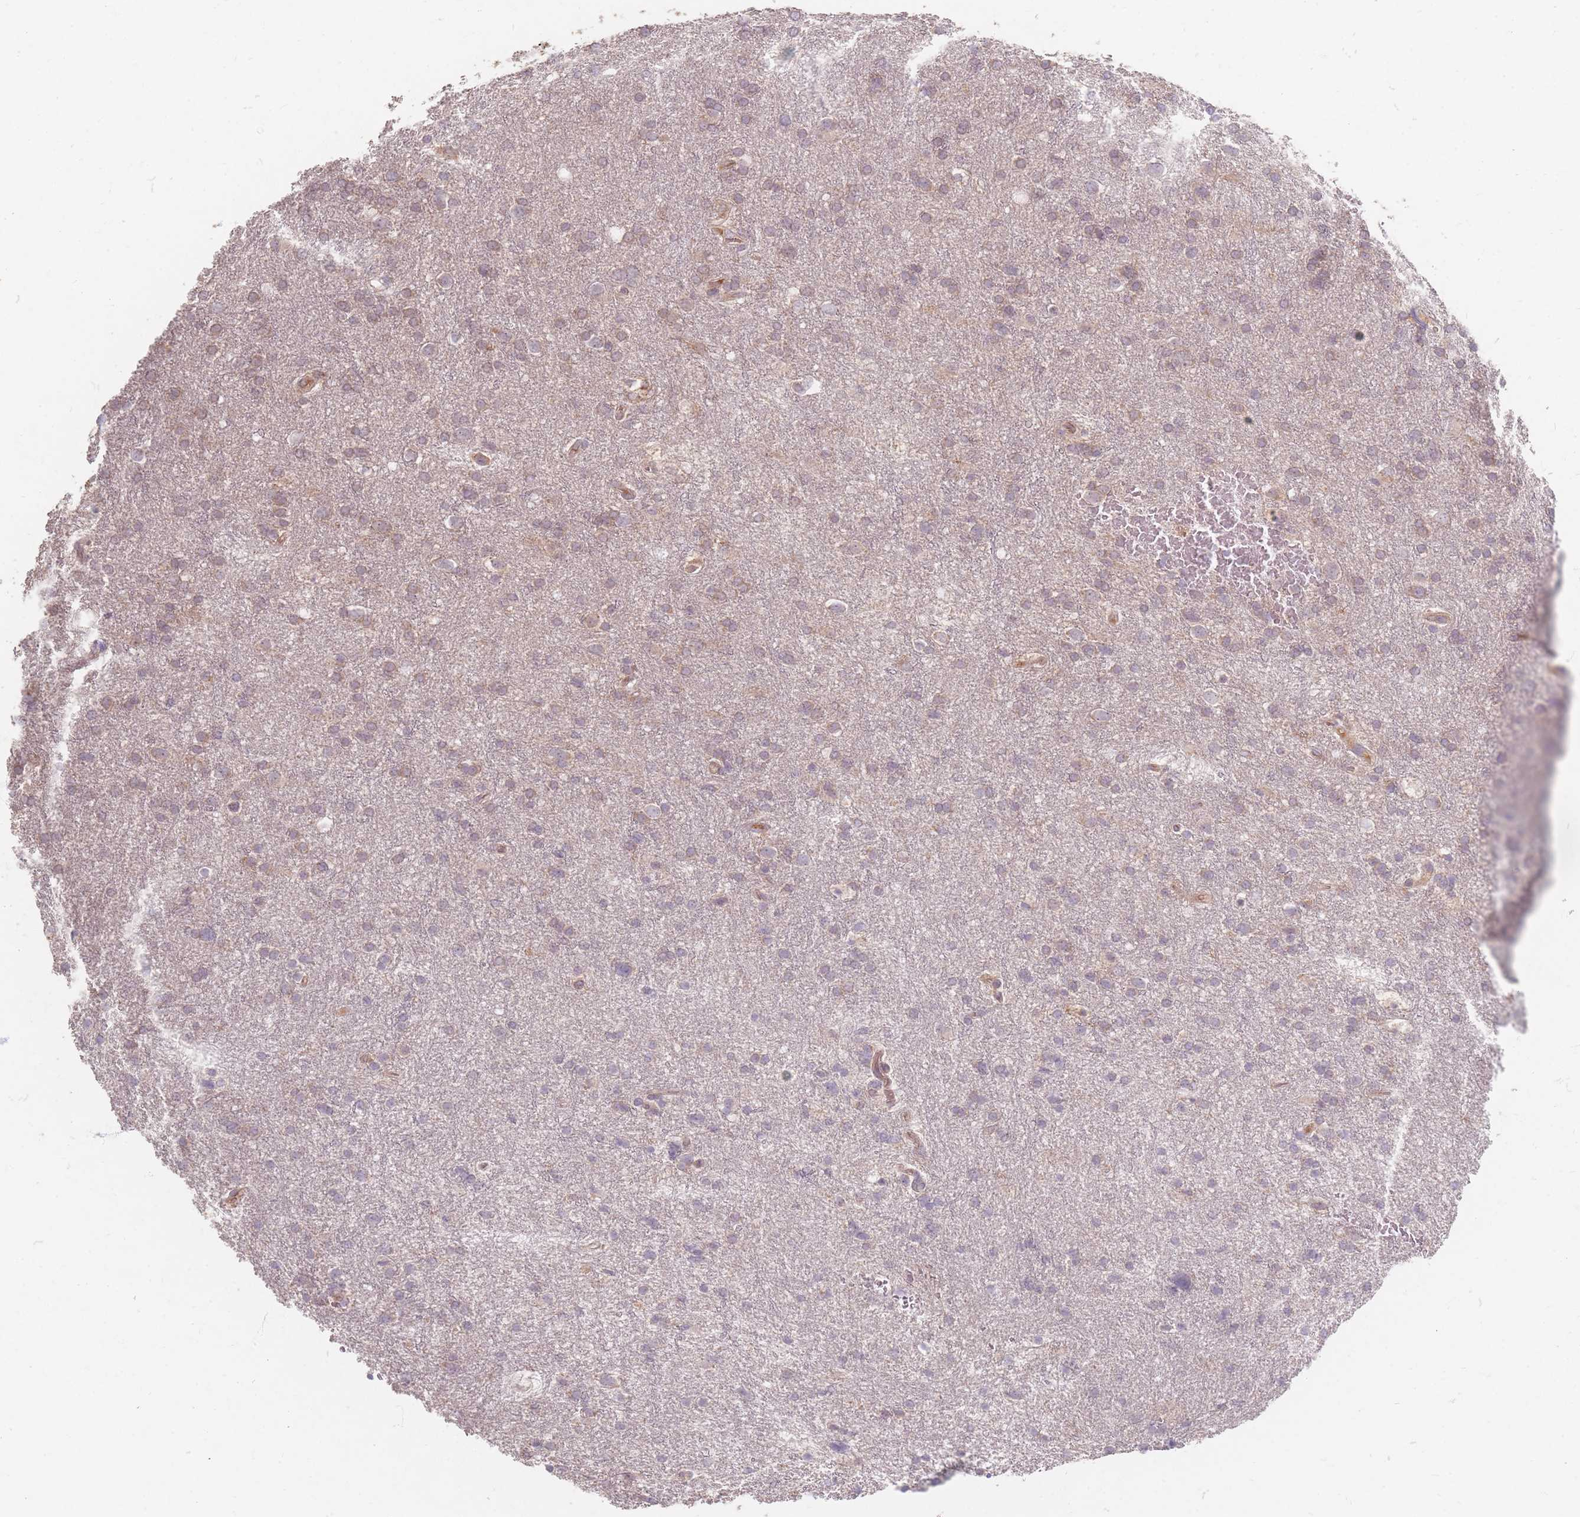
{"staining": {"intensity": "weak", "quantity": "<25%", "location": "cytoplasmic/membranous"}, "tissue": "glioma", "cell_type": "Tumor cells", "image_type": "cancer", "snomed": [{"axis": "morphology", "description": "Glioma, malignant, Low grade"}, {"axis": "topography", "description": "Brain"}], "caption": "A high-resolution photomicrograph shows immunohistochemistry staining of malignant low-grade glioma, which demonstrates no significant expression in tumor cells. (DAB (3,3'-diaminobenzidine) IHC, high magnification).", "gene": "SMIM14", "patient": {"sex": "female", "age": 32}}